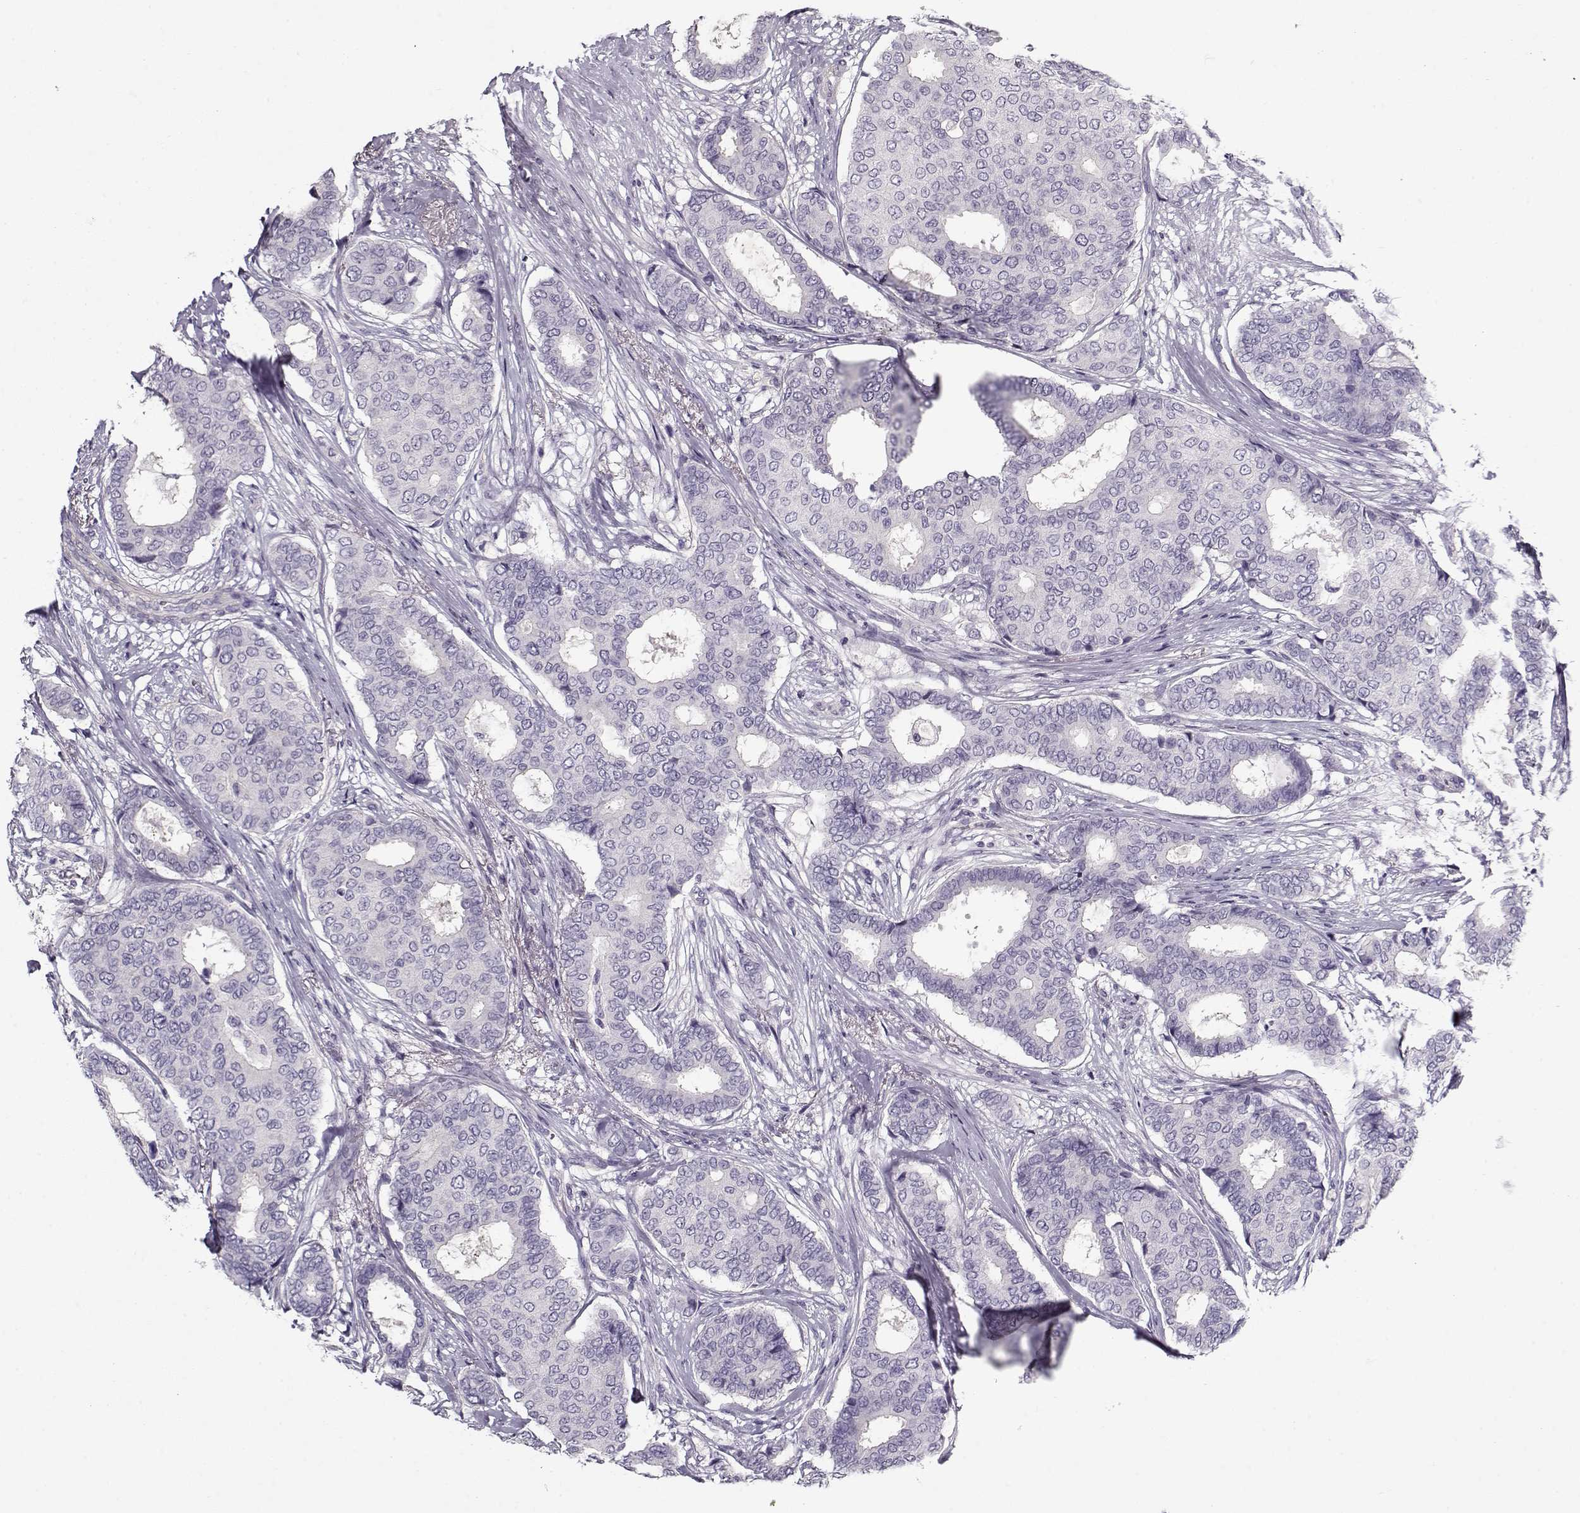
{"staining": {"intensity": "negative", "quantity": "none", "location": "none"}, "tissue": "breast cancer", "cell_type": "Tumor cells", "image_type": "cancer", "snomed": [{"axis": "morphology", "description": "Duct carcinoma"}, {"axis": "topography", "description": "Breast"}], "caption": "DAB (3,3'-diaminobenzidine) immunohistochemical staining of infiltrating ductal carcinoma (breast) reveals no significant positivity in tumor cells.", "gene": "CCDC136", "patient": {"sex": "female", "age": 75}}